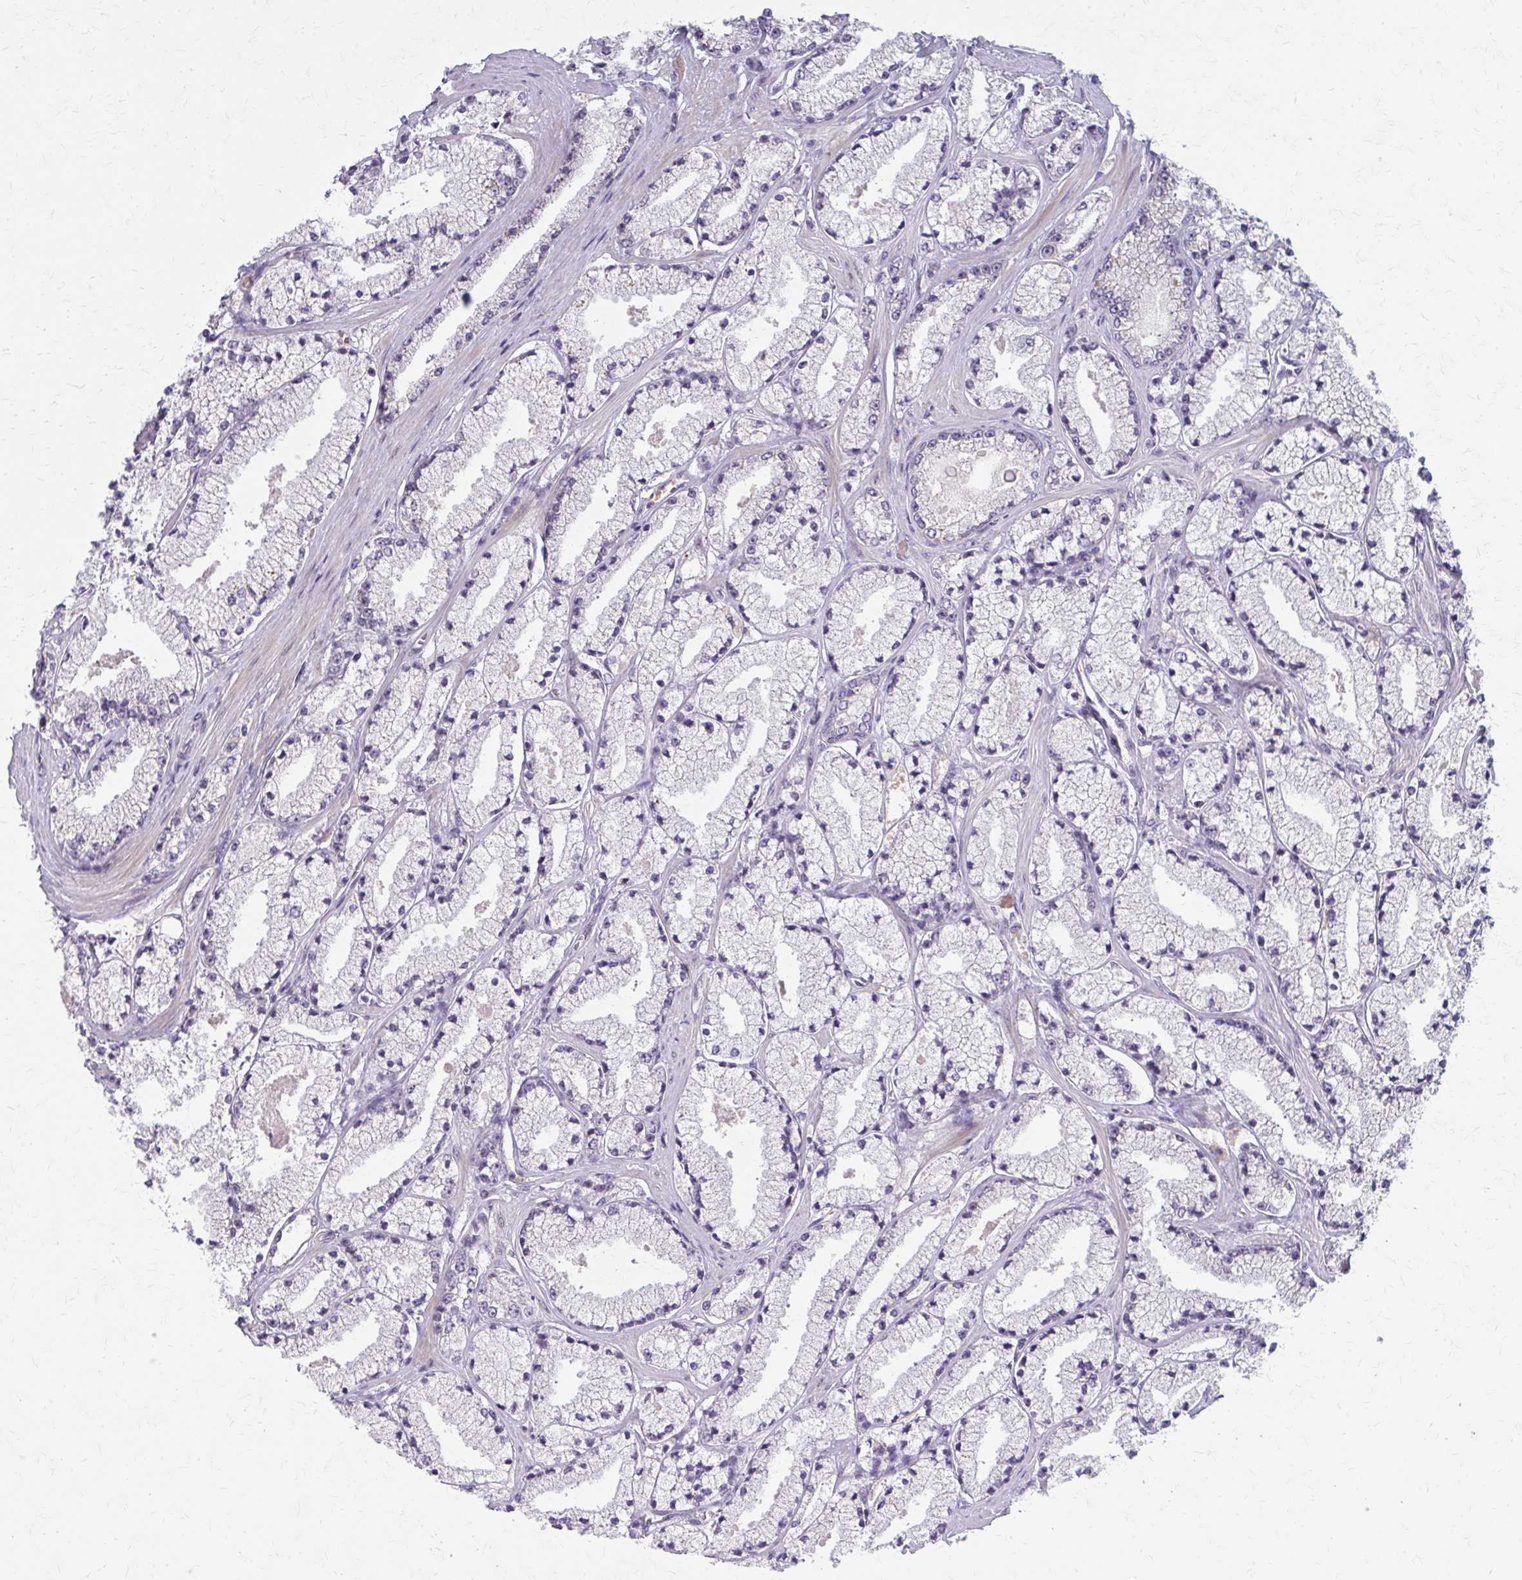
{"staining": {"intensity": "negative", "quantity": "none", "location": "none"}, "tissue": "prostate cancer", "cell_type": "Tumor cells", "image_type": "cancer", "snomed": [{"axis": "morphology", "description": "Adenocarcinoma, High grade"}, {"axis": "topography", "description": "Prostate"}], "caption": "DAB (3,3'-diaminobenzidine) immunohistochemical staining of prostate high-grade adenocarcinoma displays no significant staining in tumor cells.", "gene": "NUDT16", "patient": {"sex": "male", "age": 63}}